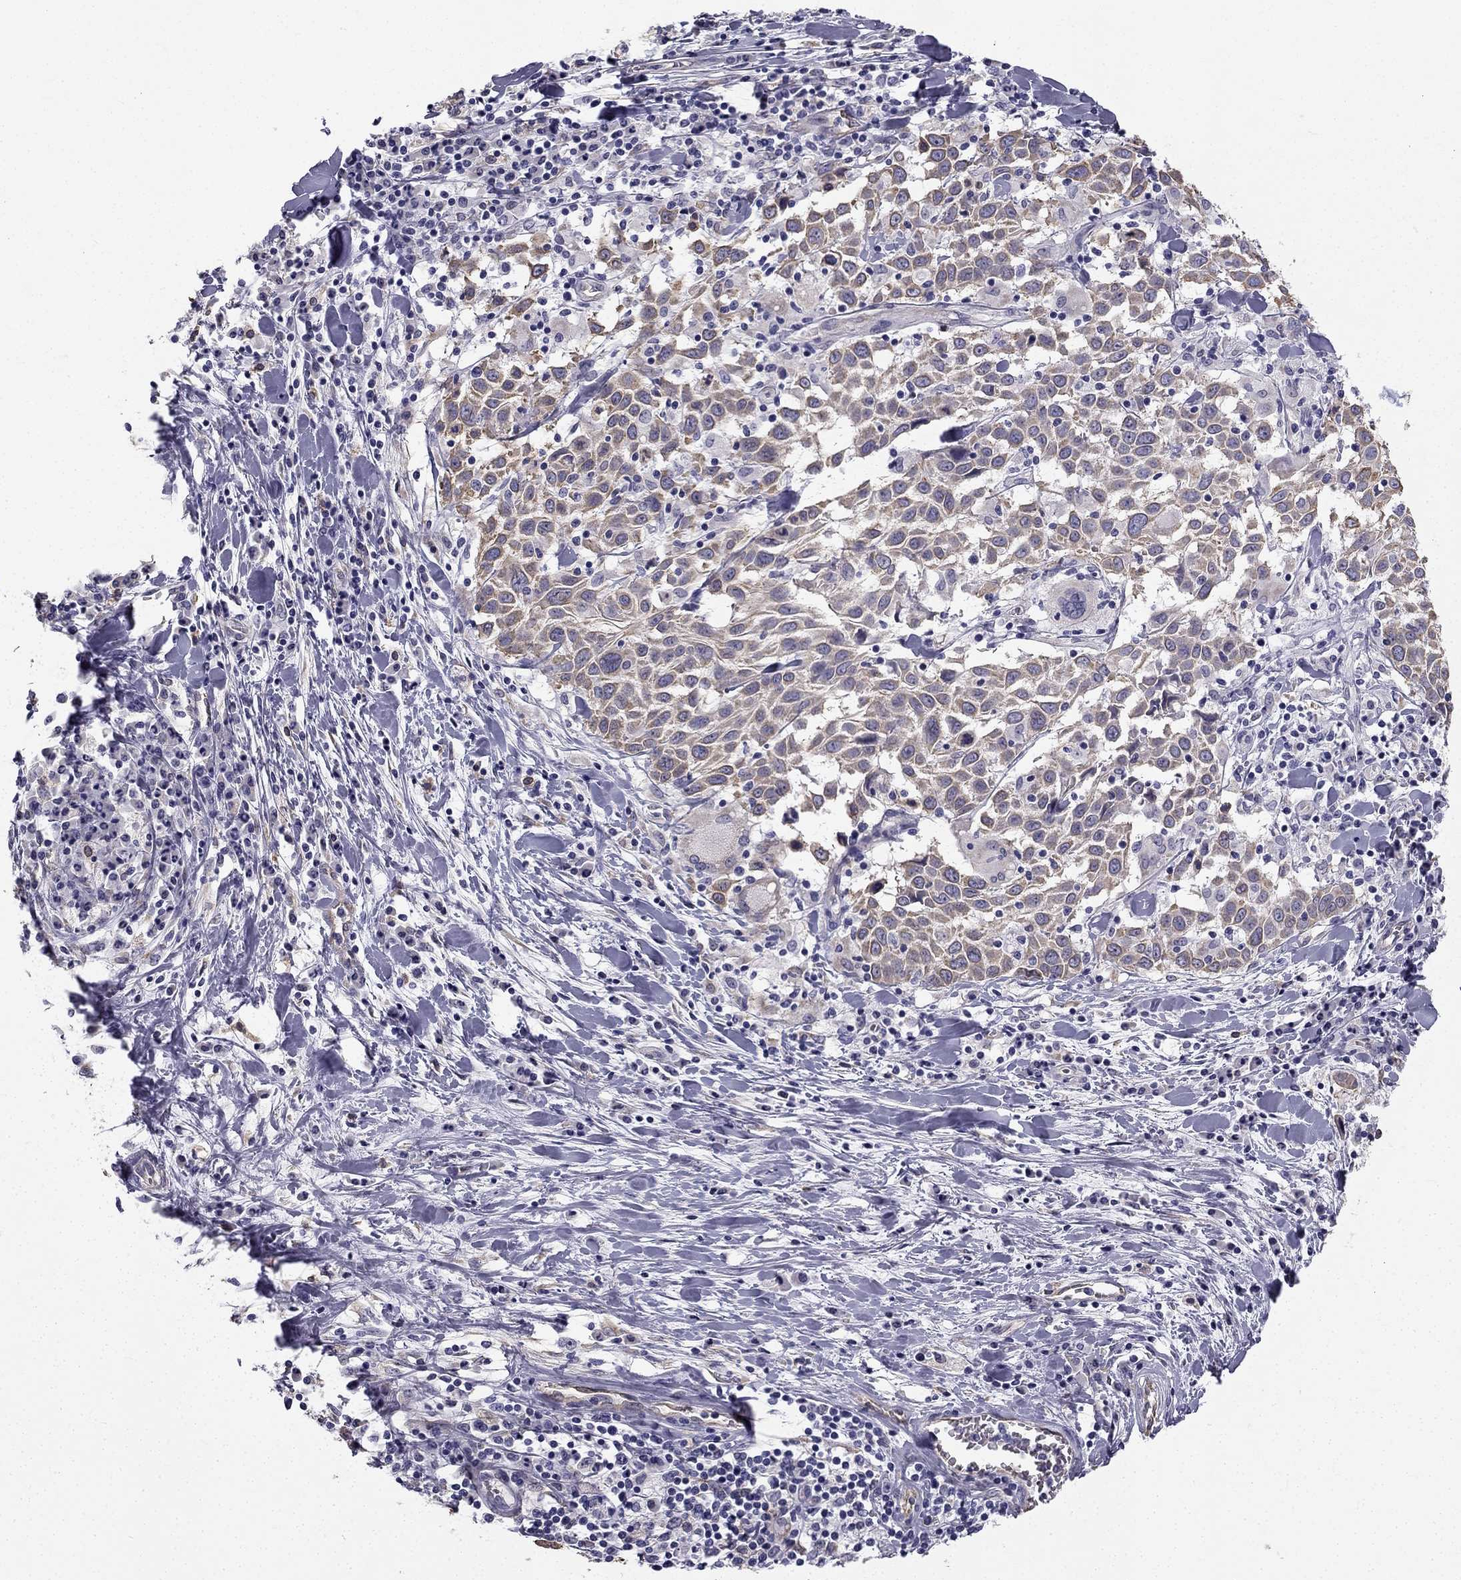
{"staining": {"intensity": "moderate", "quantity": ">75%", "location": "cytoplasmic/membranous"}, "tissue": "lung cancer", "cell_type": "Tumor cells", "image_type": "cancer", "snomed": [{"axis": "morphology", "description": "Squamous cell carcinoma, NOS"}, {"axis": "topography", "description": "Lung"}], "caption": "Protein staining demonstrates moderate cytoplasmic/membranous positivity in approximately >75% of tumor cells in lung cancer (squamous cell carcinoma).", "gene": "CCDC40", "patient": {"sex": "male", "age": 57}}